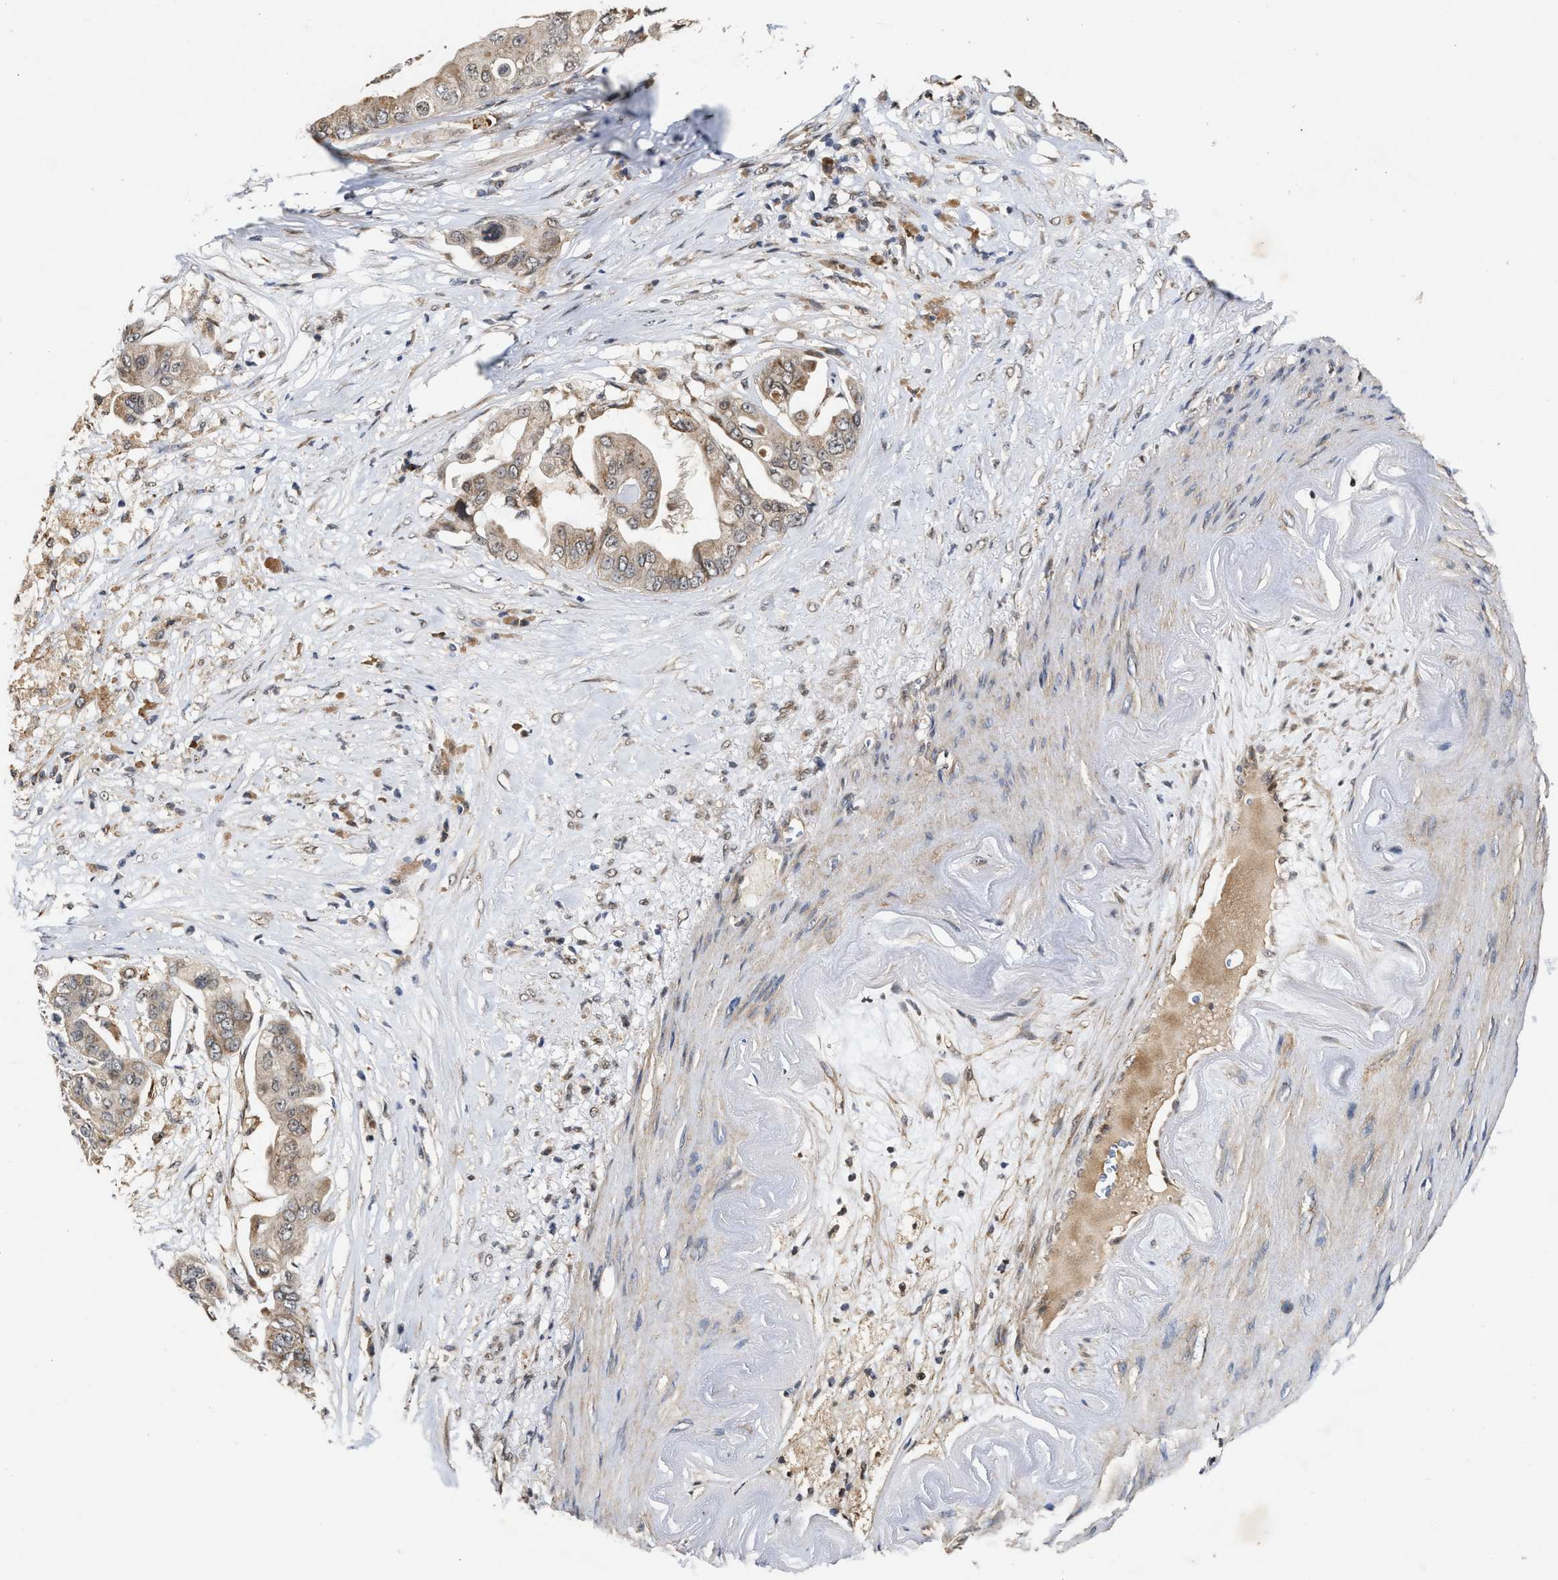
{"staining": {"intensity": "moderate", "quantity": ">75%", "location": "cytoplasmic/membranous"}, "tissue": "pancreatic cancer", "cell_type": "Tumor cells", "image_type": "cancer", "snomed": [{"axis": "morphology", "description": "Adenocarcinoma, NOS"}, {"axis": "topography", "description": "Pancreas"}], "caption": "Pancreatic adenocarcinoma was stained to show a protein in brown. There is medium levels of moderate cytoplasmic/membranous expression in approximately >75% of tumor cells.", "gene": "CFLAR", "patient": {"sex": "female", "age": 75}}